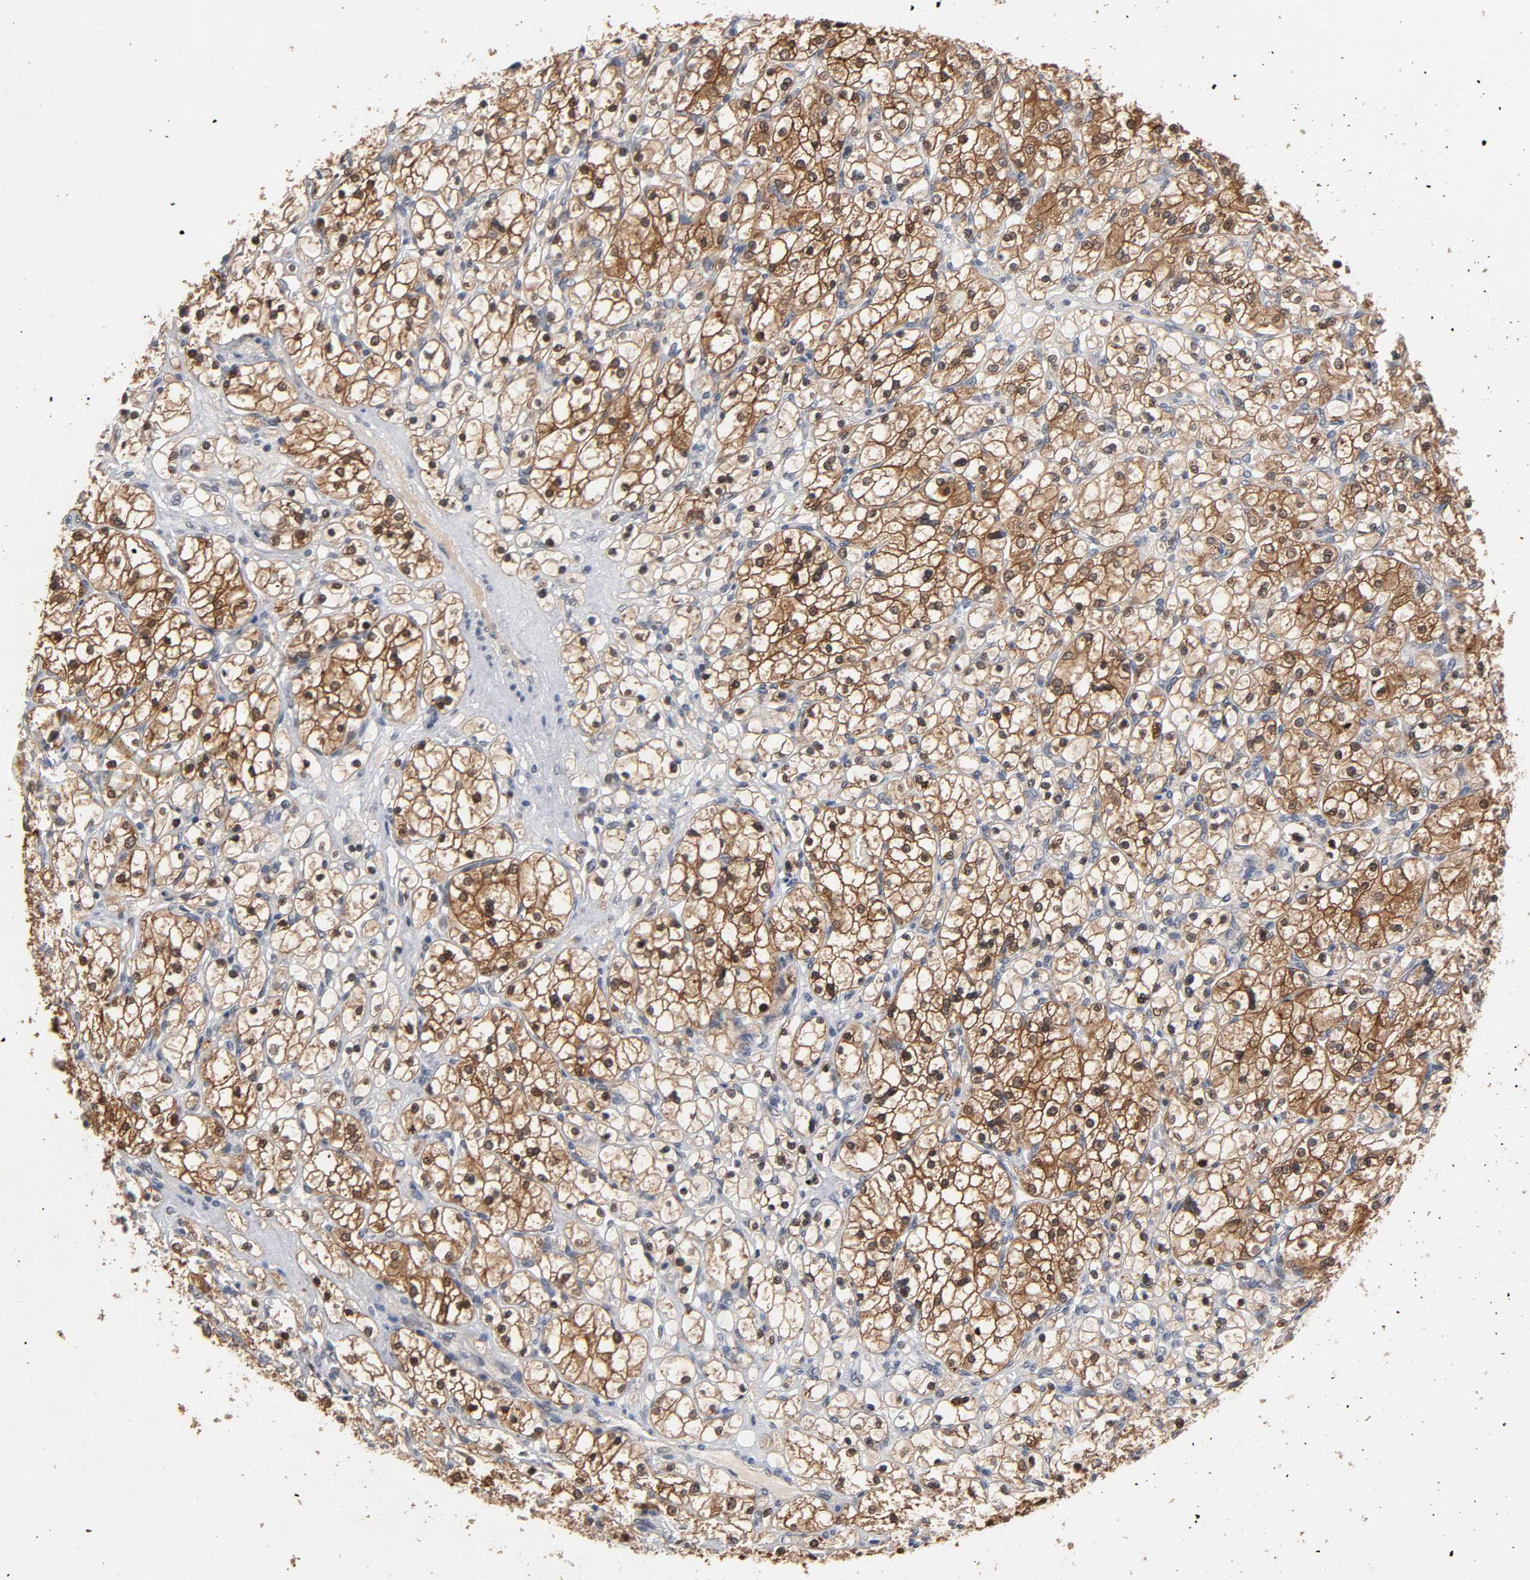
{"staining": {"intensity": "strong", "quantity": ">75%", "location": "cytoplasmic/membranous,nuclear"}, "tissue": "renal cancer", "cell_type": "Tumor cells", "image_type": "cancer", "snomed": [{"axis": "morphology", "description": "Adenocarcinoma, NOS"}, {"axis": "topography", "description": "Kidney"}], "caption": "Renal cancer stained with a protein marker reveals strong staining in tumor cells.", "gene": "HTR1E", "patient": {"sex": "female", "age": 83}}